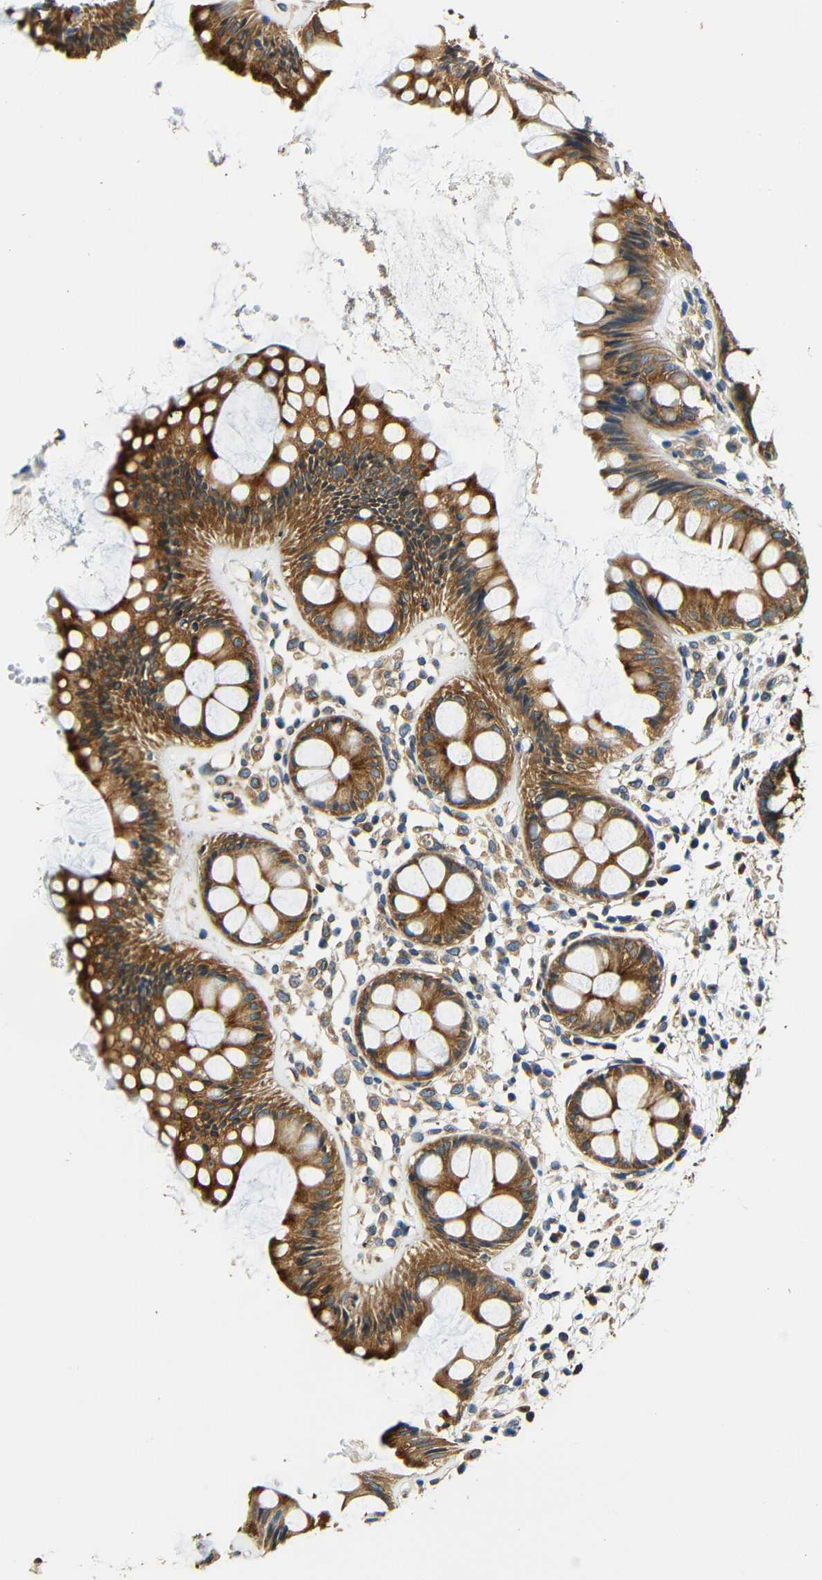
{"staining": {"intensity": "strong", "quantity": ">75%", "location": "cytoplasmic/membranous"}, "tissue": "rectum", "cell_type": "Glandular cells", "image_type": "normal", "snomed": [{"axis": "morphology", "description": "Normal tissue, NOS"}, {"axis": "topography", "description": "Rectum"}], "caption": "A high-resolution histopathology image shows IHC staining of unremarkable rectum, which exhibits strong cytoplasmic/membranous expression in approximately >75% of glandular cells.", "gene": "VAPB", "patient": {"sex": "female", "age": 66}}